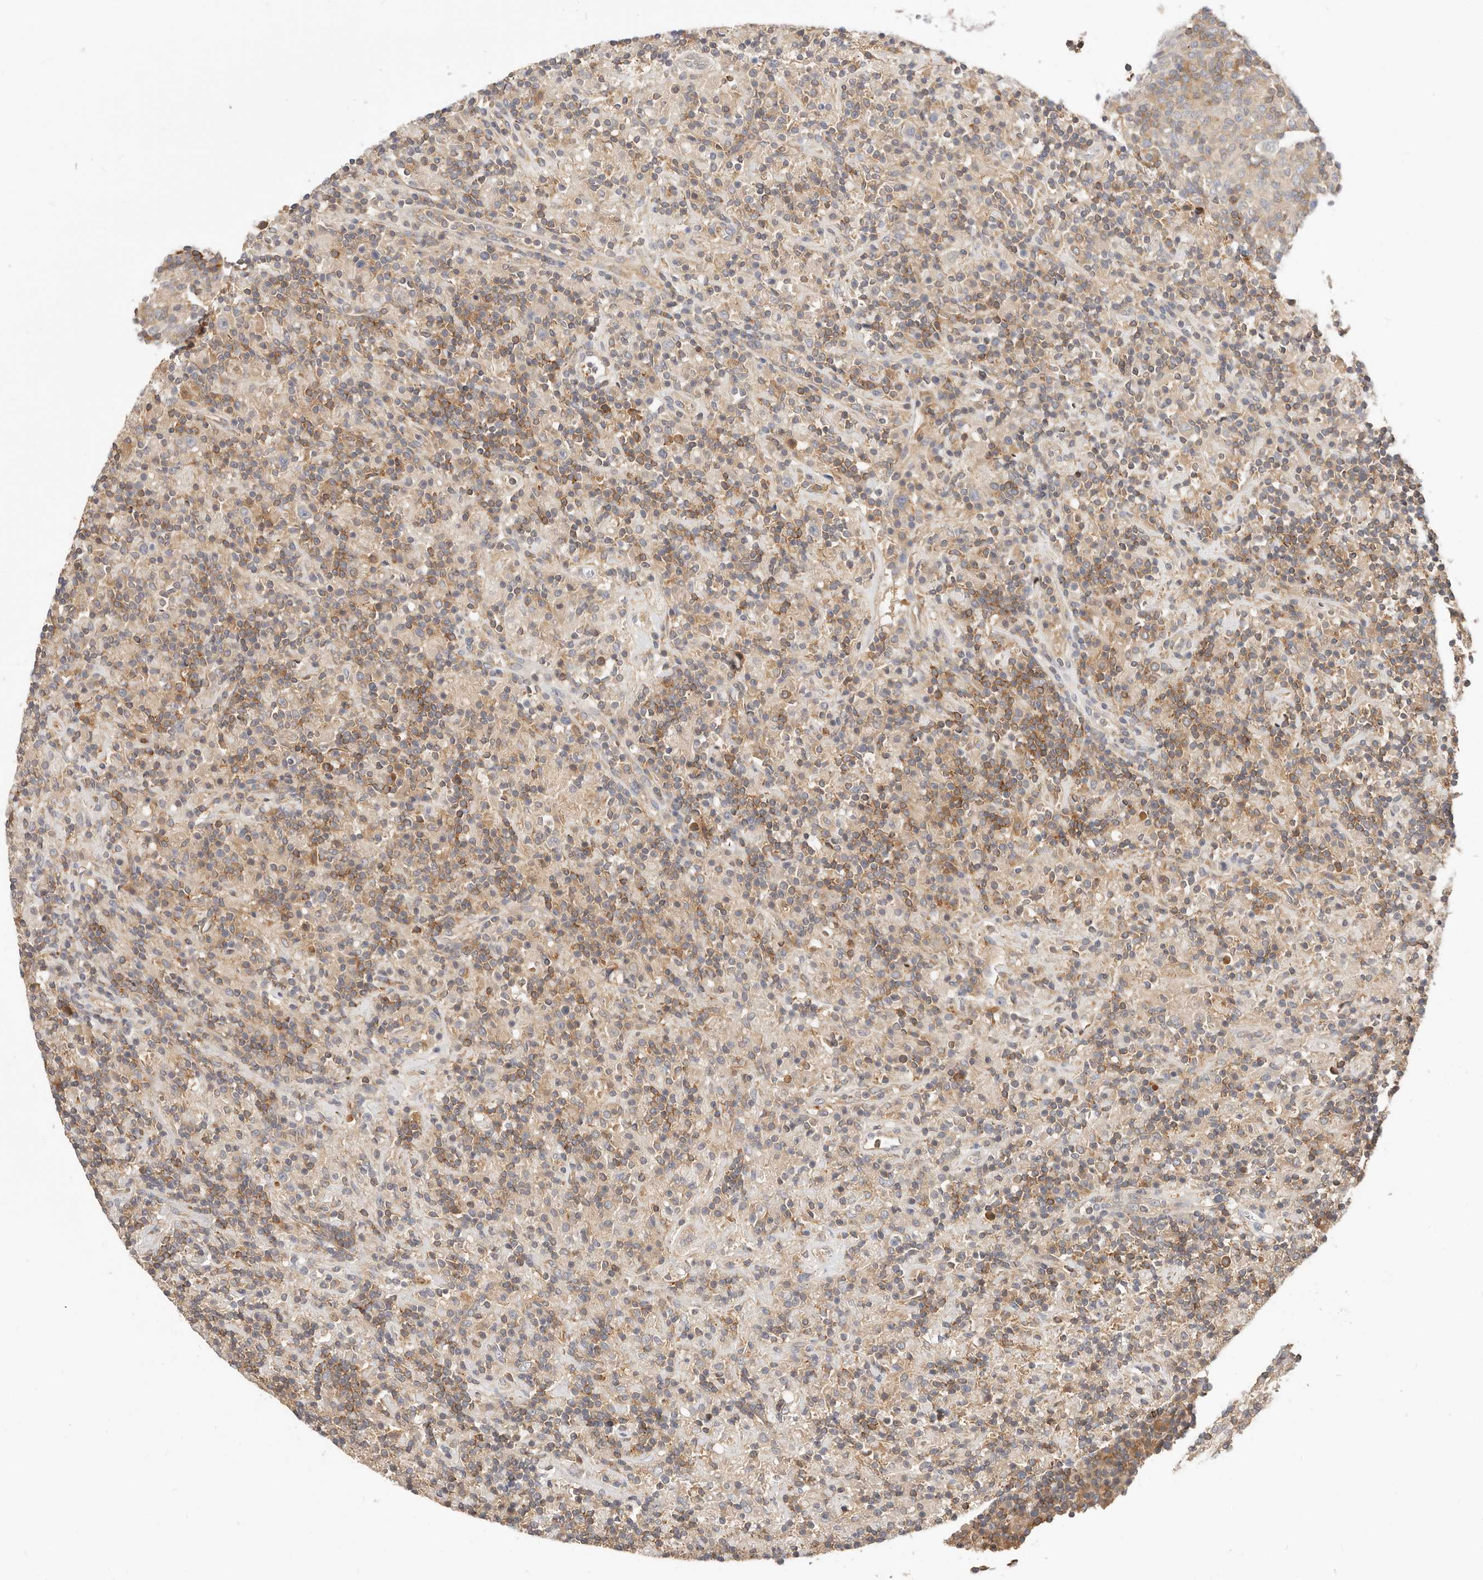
{"staining": {"intensity": "negative", "quantity": "none", "location": "none"}, "tissue": "lymphoma", "cell_type": "Tumor cells", "image_type": "cancer", "snomed": [{"axis": "morphology", "description": "Hodgkin's disease, NOS"}, {"axis": "topography", "description": "Lymph node"}], "caption": "A high-resolution micrograph shows immunohistochemistry (IHC) staining of lymphoma, which shows no significant staining in tumor cells. The staining was performed using DAB to visualize the protein expression in brown, while the nuclei were stained in blue with hematoxylin (Magnification: 20x).", "gene": "DTNBP1", "patient": {"sex": "male", "age": 70}}